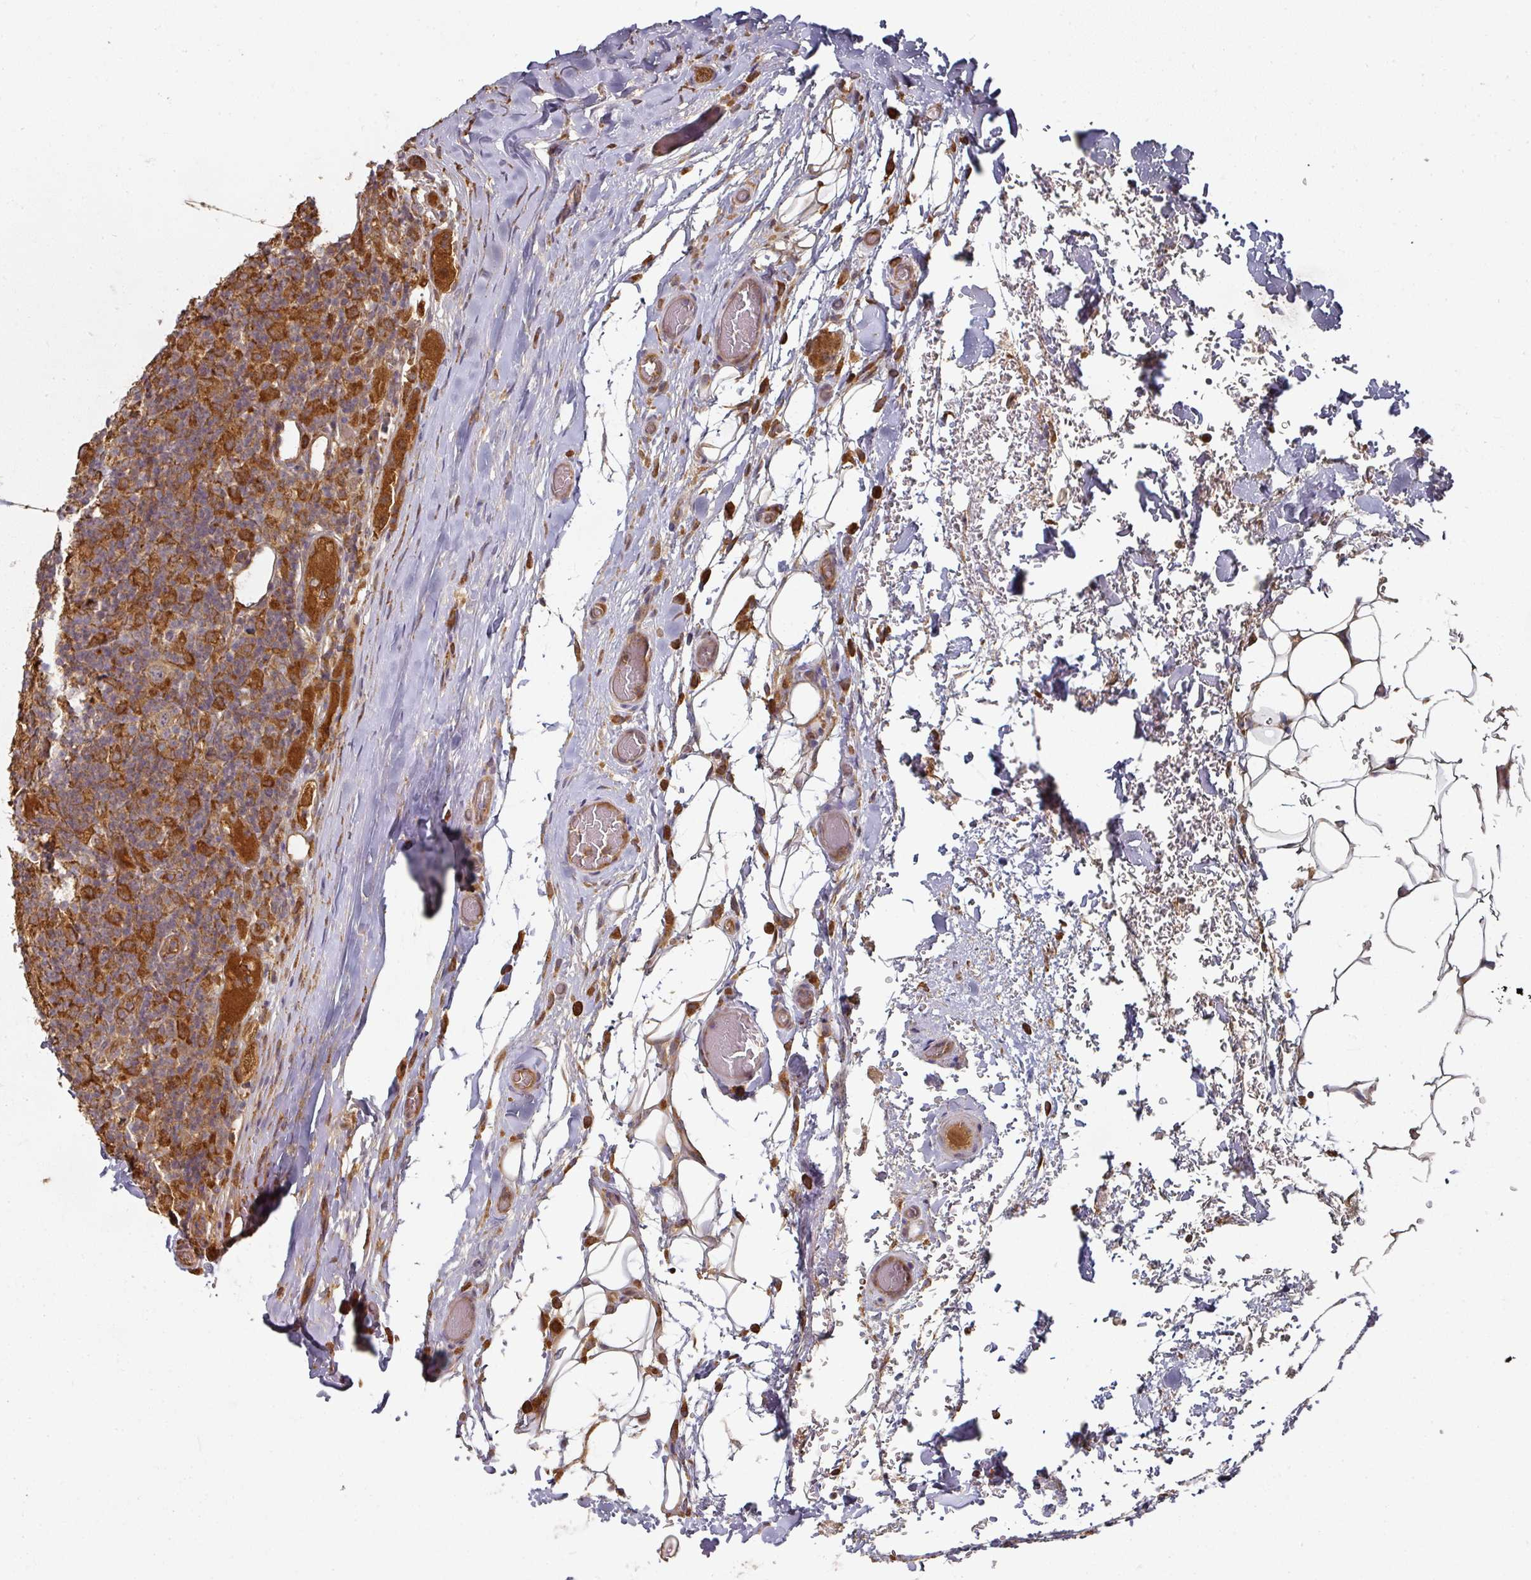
{"staining": {"intensity": "moderate", "quantity": ">75%", "location": "cytoplasmic/membranous"}, "tissue": "lymphoma", "cell_type": "Tumor cells", "image_type": "cancer", "snomed": [{"axis": "morphology", "description": "Hodgkin's disease, NOS"}, {"axis": "topography", "description": "Lymph node"}], "caption": "Protein analysis of Hodgkin's disease tissue demonstrates moderate cytoplasmic/membranous positivity in about >75% of tumor cells.", "gene": "CEP95", "patient": {"sex": "male", "age": 70}}